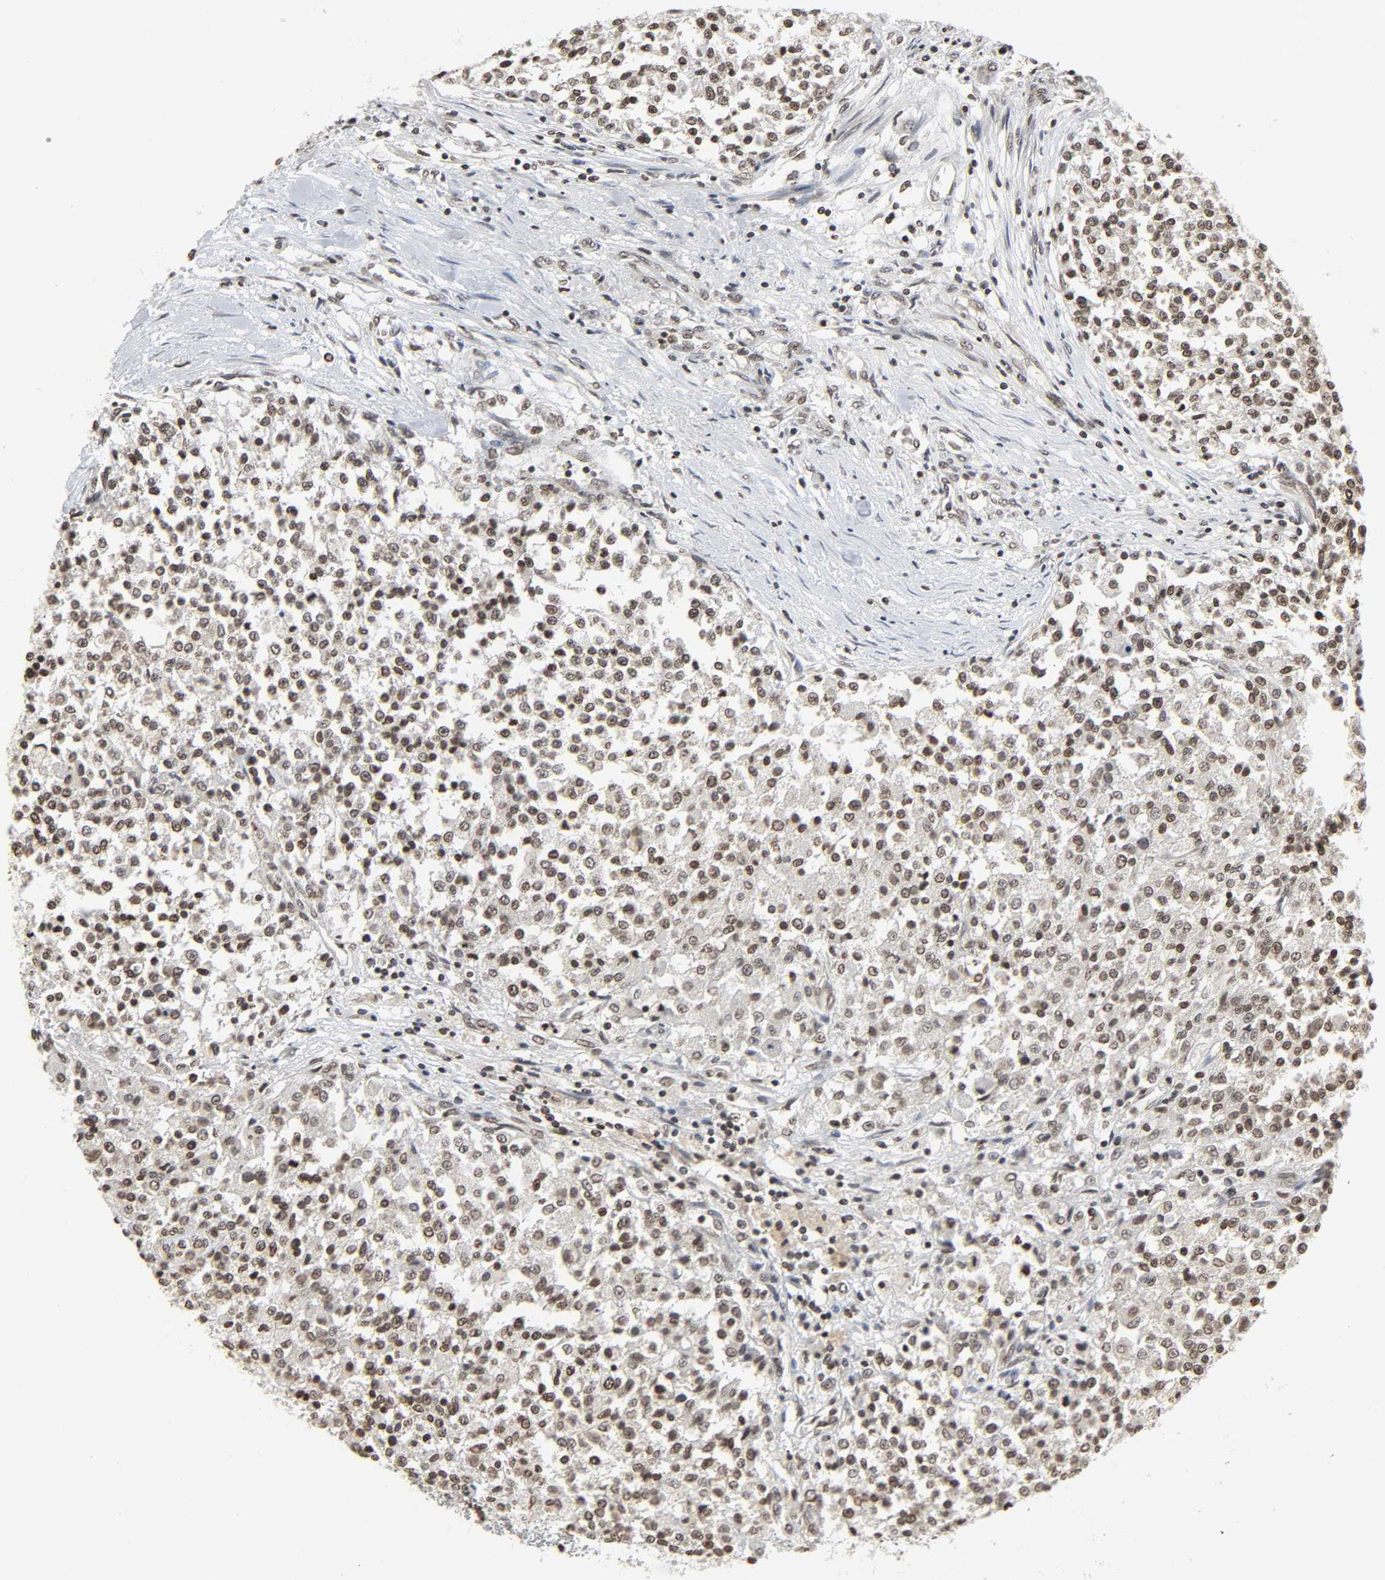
{"staining": {"intensity": "moderate", "quantity": ">75%", "location": "nuclear"}, "tissue": "testis cancer", "cell_type": "Tumor cells", "image_type": "cancer", "snomed": [{"axis": "morphology", "description": "Seminoma, NOS"}, {"axis": "topography", "description": "Testis"}], "caption": "A medium amount of moderate nuclear expression is appreciated in approximately >75% of tumor cells in testis seminoma tissue. Nuclei are stained in blue.", "gene": "ELAVL1", "patient": {"sex": "male", "age": 59}}